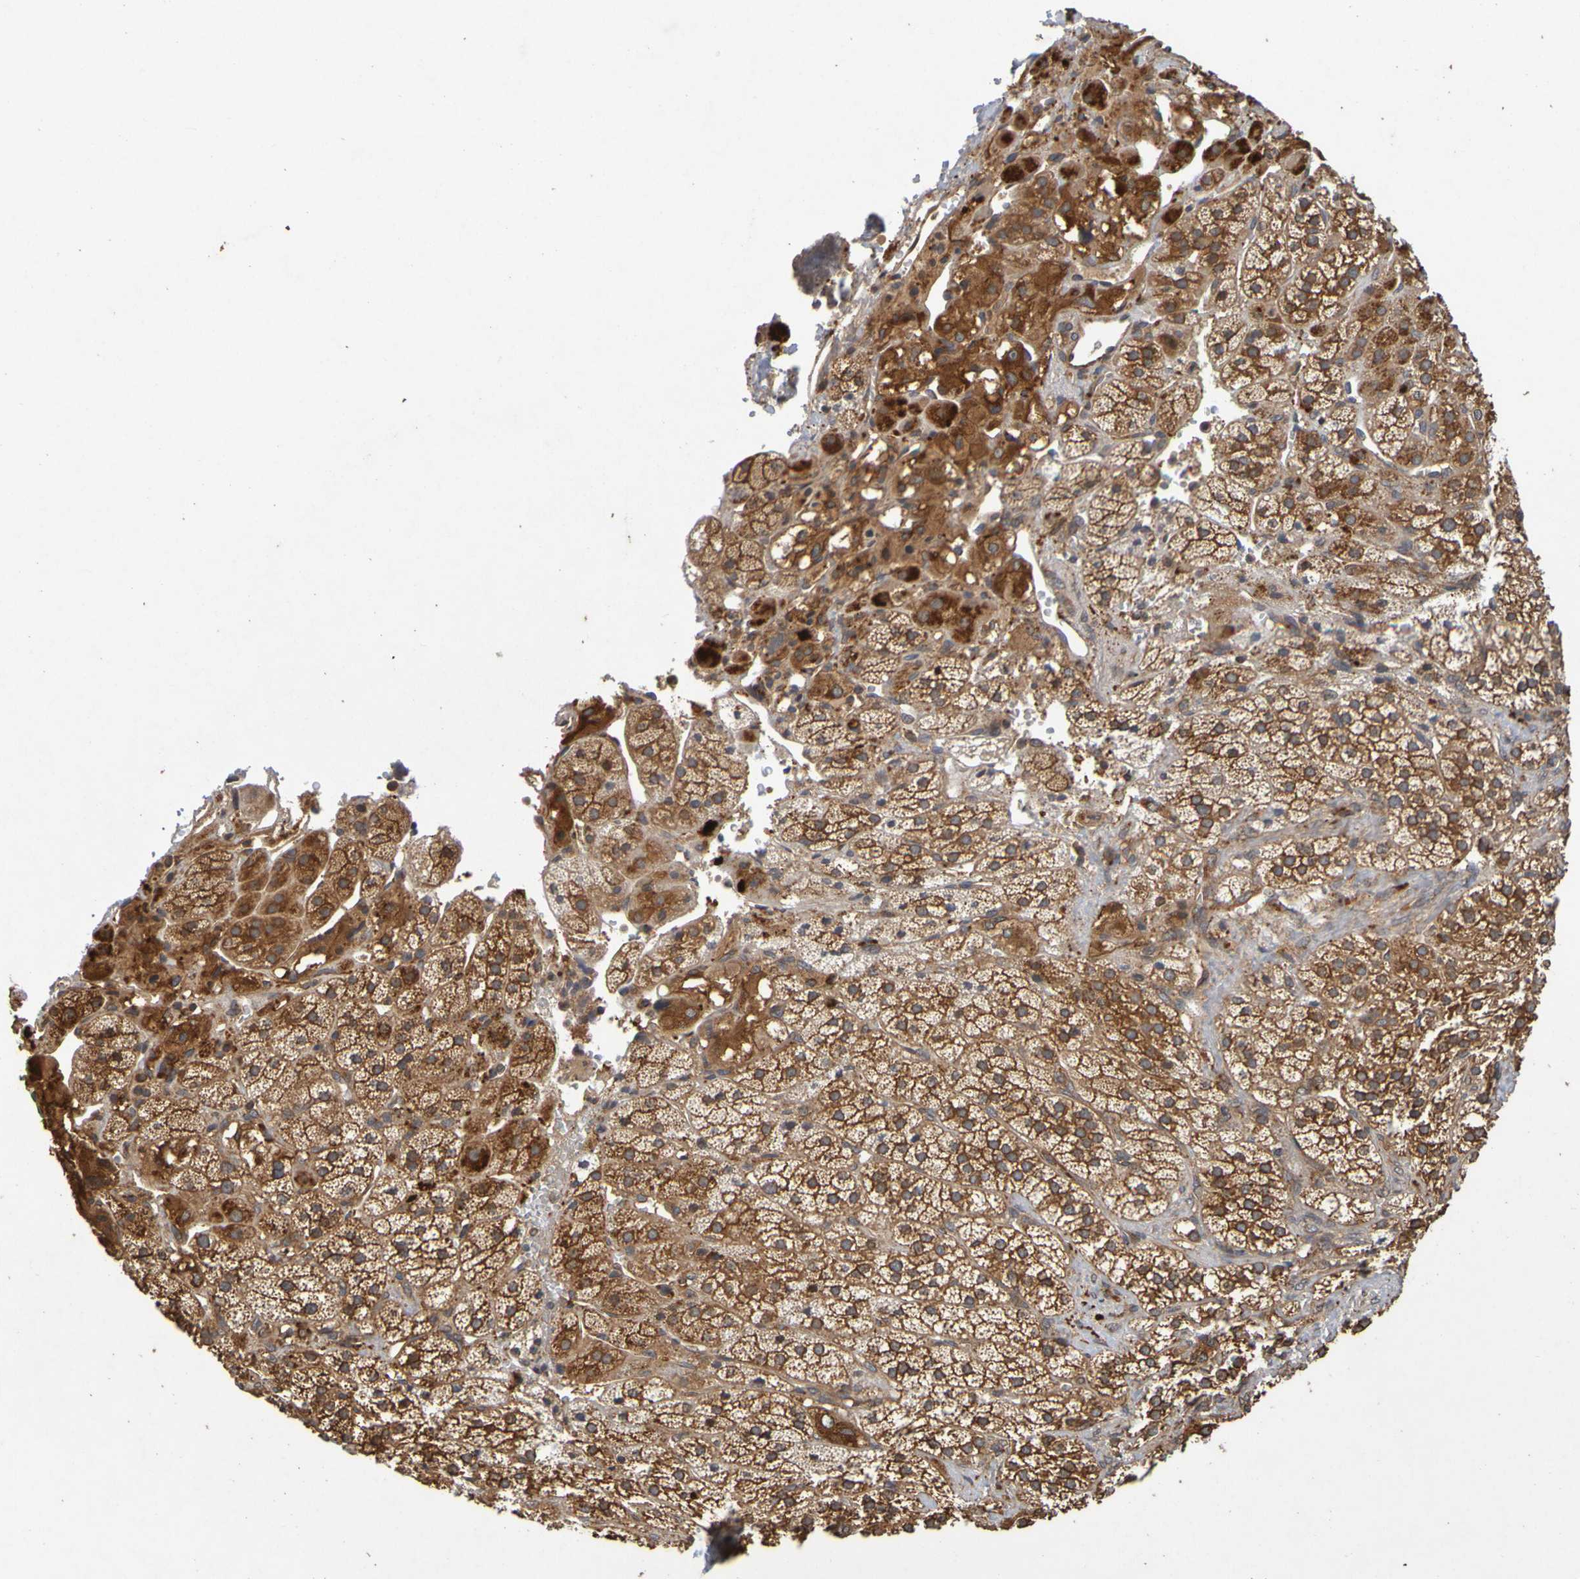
{"staining": {"intensity": "strong", "quantity": ">75%", "location": "cytoplasmic/membranous"}, "tissue": "adrenal gland", "cell_type": "Glandular cells", "image_type": "normal", "snomed": [{"axis": "morphology", "description": "Normal tissue, NOS"}, {"axis": "topography", "description": "Adrenal gland"}], "caption": "A high-resolution image shows IHC staining of benign adrenal gland, which reveals strong cytoplasmic/membranous expression in approximately >75% of glandular cells.", "gene": "OCRL", "patient": {"sex": "male", "age": 56}}